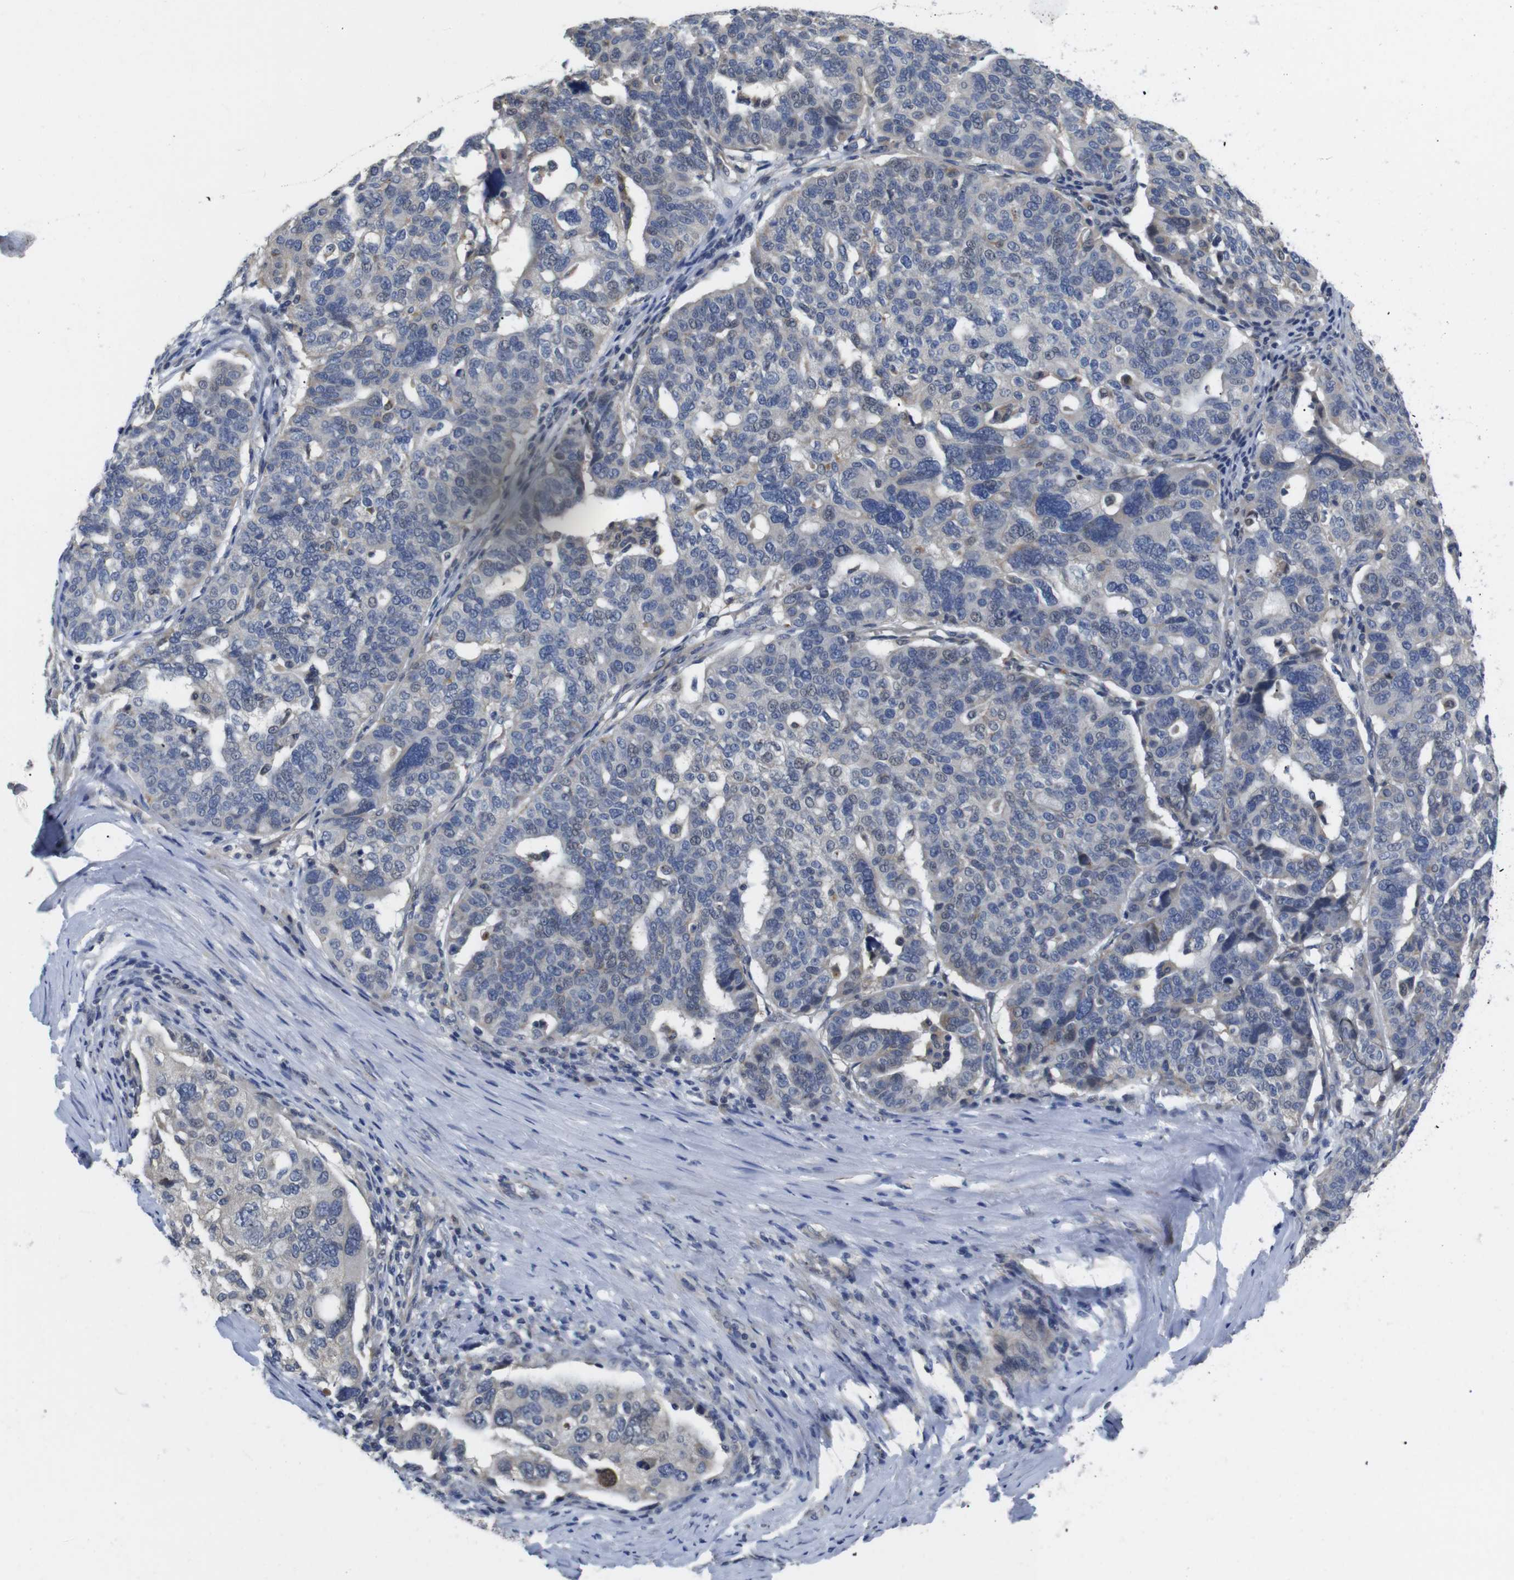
{"staining": {"intensity": "weak", "quantity": "<25%", "location": "nuclear"}, "tissue": "ovarian cancer", "cell_type": "Tumor cells", "image_type": "cancer", "snomed": [{"axis": "morphology", "description": "Cystadenocarcinoma, serous, NOS"}, {"axis": "topography", "description": "Ovary"}], "caption": "IHC of human ovarian cancer (serous cystadenocarcinoma) shows no expression in tumor cells.", "gene": "FNTA", "patient": {"sex": "female", "age": 59}}